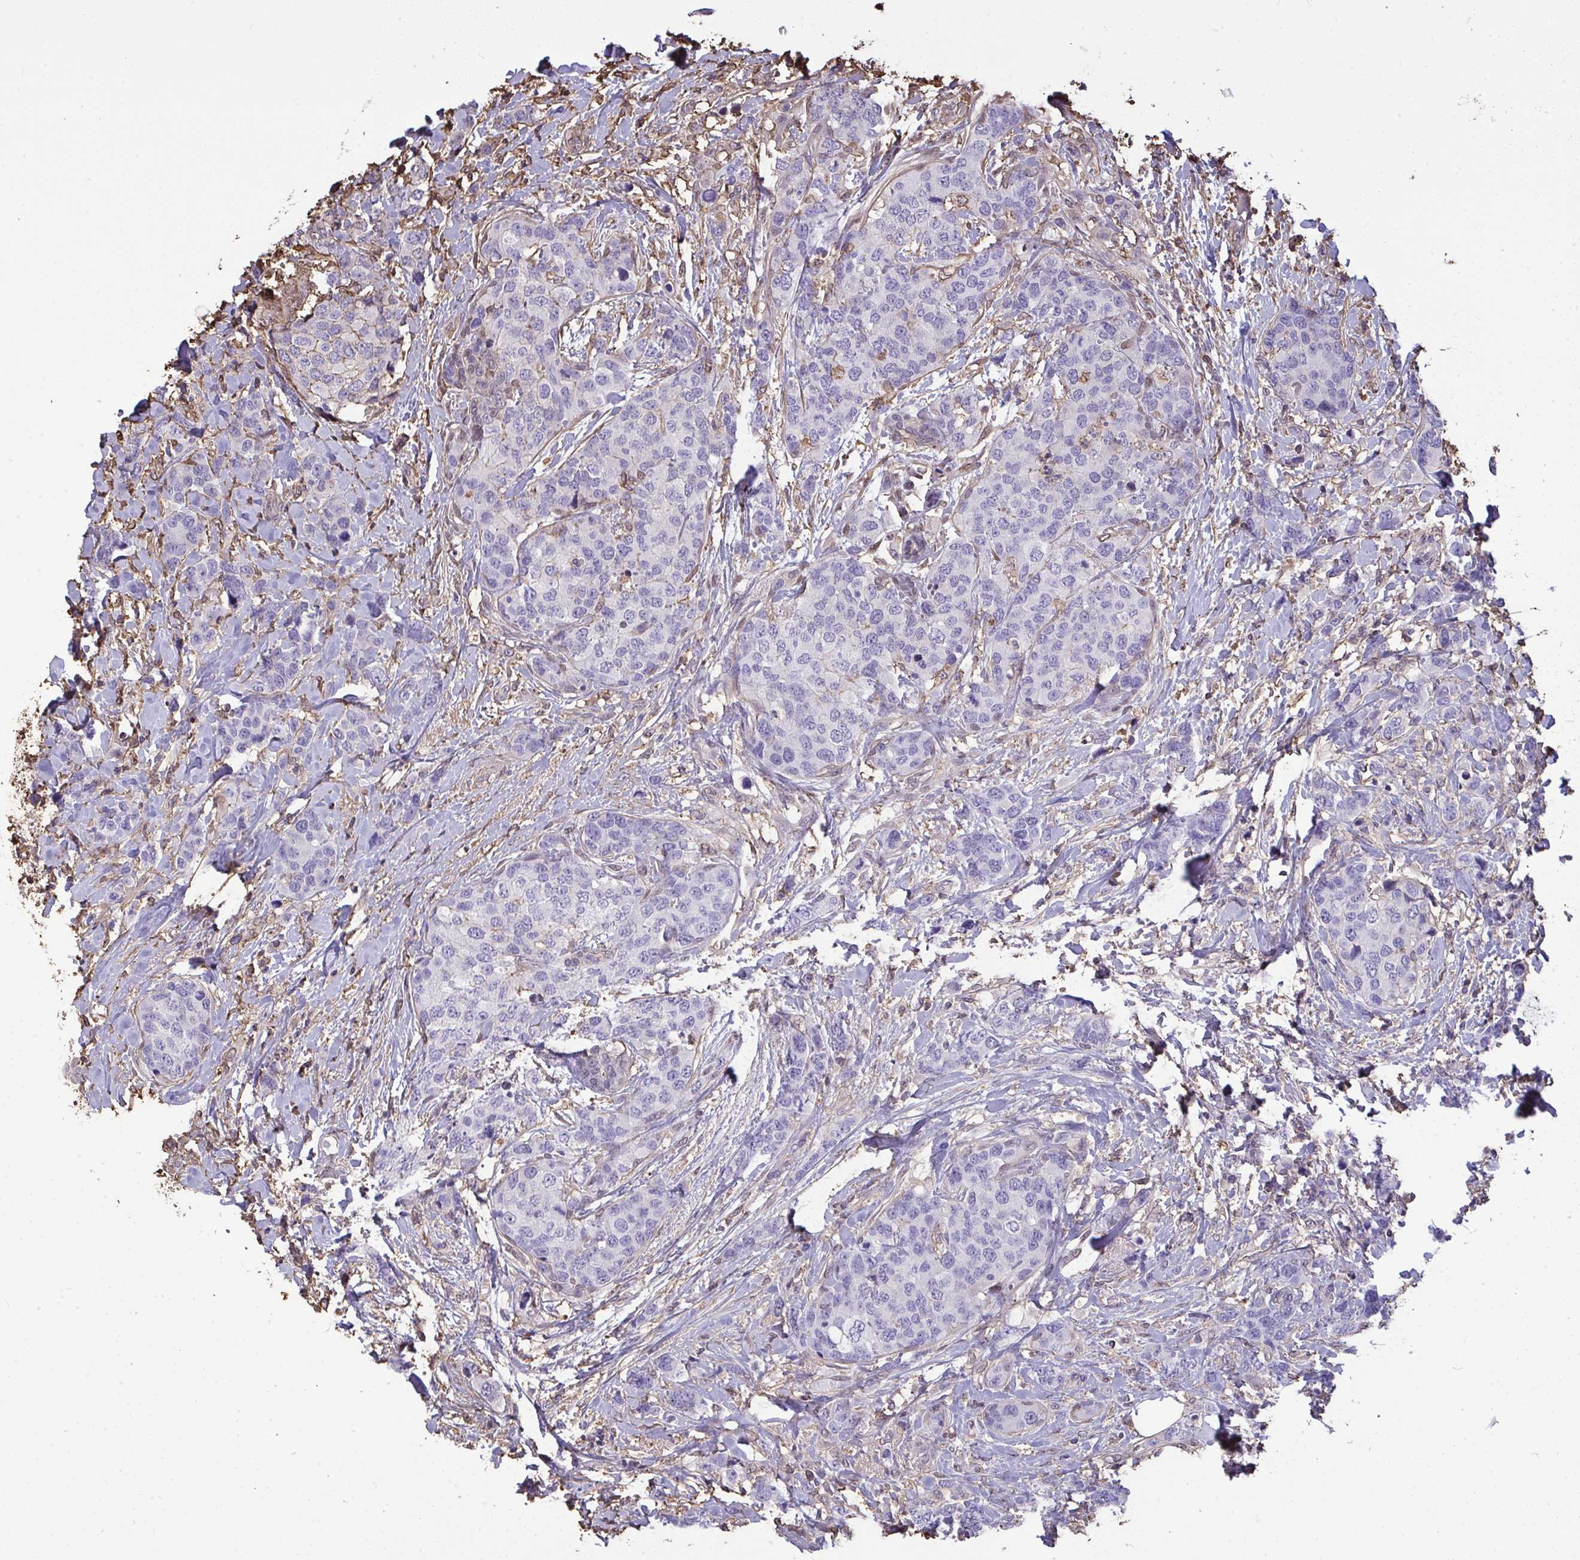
{"staining": {"intensity": "negative", "quantity": "none", "location": "none"}, "tissue": "breast cancer", "cell_type": "Tumor cells", "image_type": "cancer", "snomed": [{"axis": "morphology", "description": "Lobular carcinoma"}, {"axis": "topography", "description": "Breast"}], "caption": "Breast cancer (lobular carcinoma) was stained to show a protein in brown. There is no significant positivity in tumor cells. (DAB (3,3'-diaminobenzidine) immunohistochemistry (IHC) visualized using brightfield microscopy, high magnification).", "gene": "ANXA5", "patient": {"sex": "female", "age": 59}}